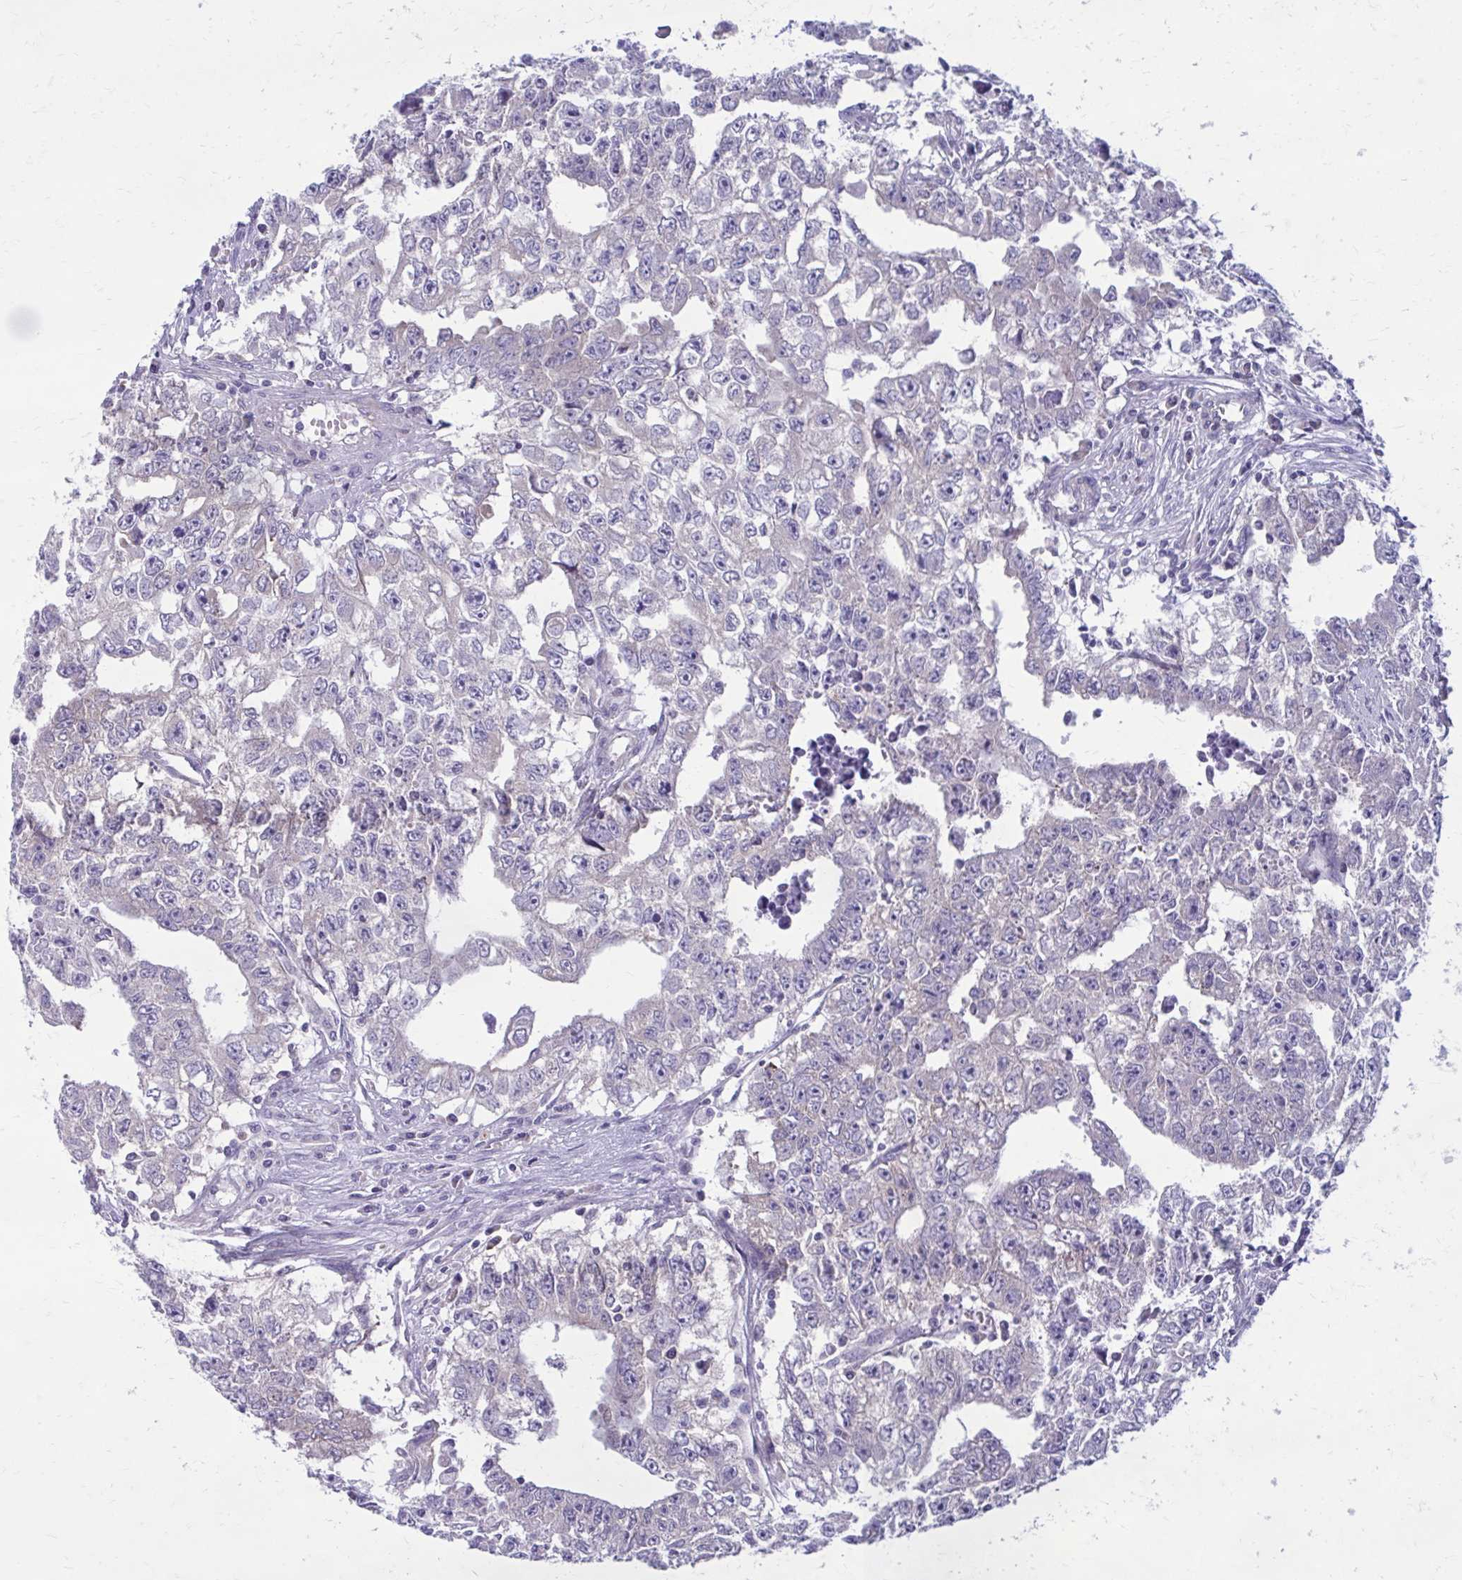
{"staining": {"intensity": "weak", "quantity": "<25%", "location": "cytoplasmic/membranous"}, "tissue": "testis cancer", "cell_type": "Tumor cells", "image_type": "cancer", "snomed": [{"axis": "morphology", "description": "Carcinoma, Embryonal, NOS"}, {"axis": "morphology", "description": "Teratoma, malignant, NOS"}, {"axis": "topography", "description": "Testis"}], "caption": "This is a photomicrograph of immunohistochemistry (IHC) staining of embryonal carcinoma (testis), which shows no positivity in tumor cells.", "gene": "GIGYF2", "patient": {"sex": "male", "age": 24}}